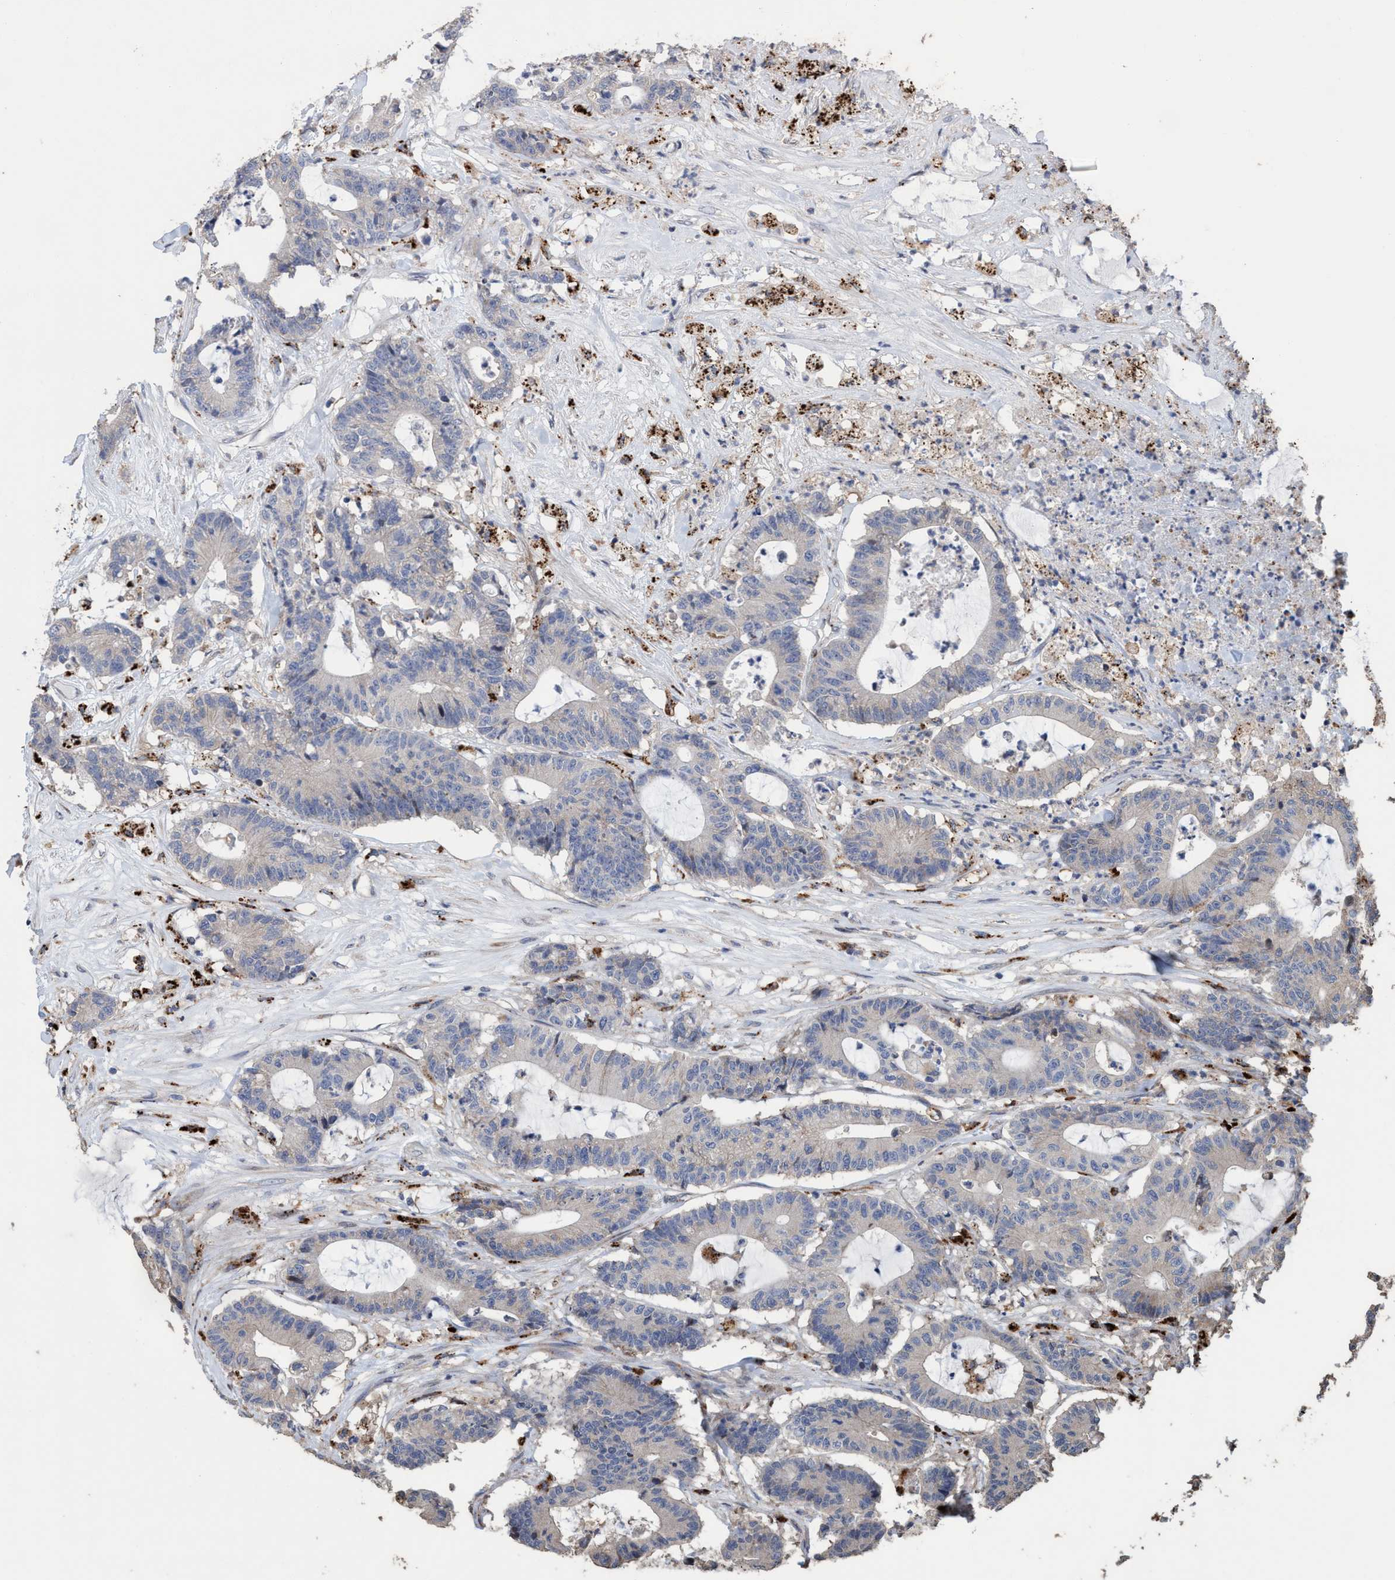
{"staining": {"intensity": "negative", "quantity": "none", "location": "none"}, "tissue": "colorectal cancer", "cell_type": "Tumor cells", "image_type": "cancer", "snomed": [{"axis": "morphology", "description": "Adenocarcinoma, NOS"}, {"axis": "topography", "description": "Colon"}], "caption": "Immunohistochemical staining of colorectal cancer (adenocarcinoma) shows no significant expression in tumor cells. The staining is performed using DAB (3,3'-diaminobenzidine) brown chromogen with nuclei counter-stained in using hematoxylin.", "gene": "BBS9", "patient": {"sex": "female", "age": 84}}